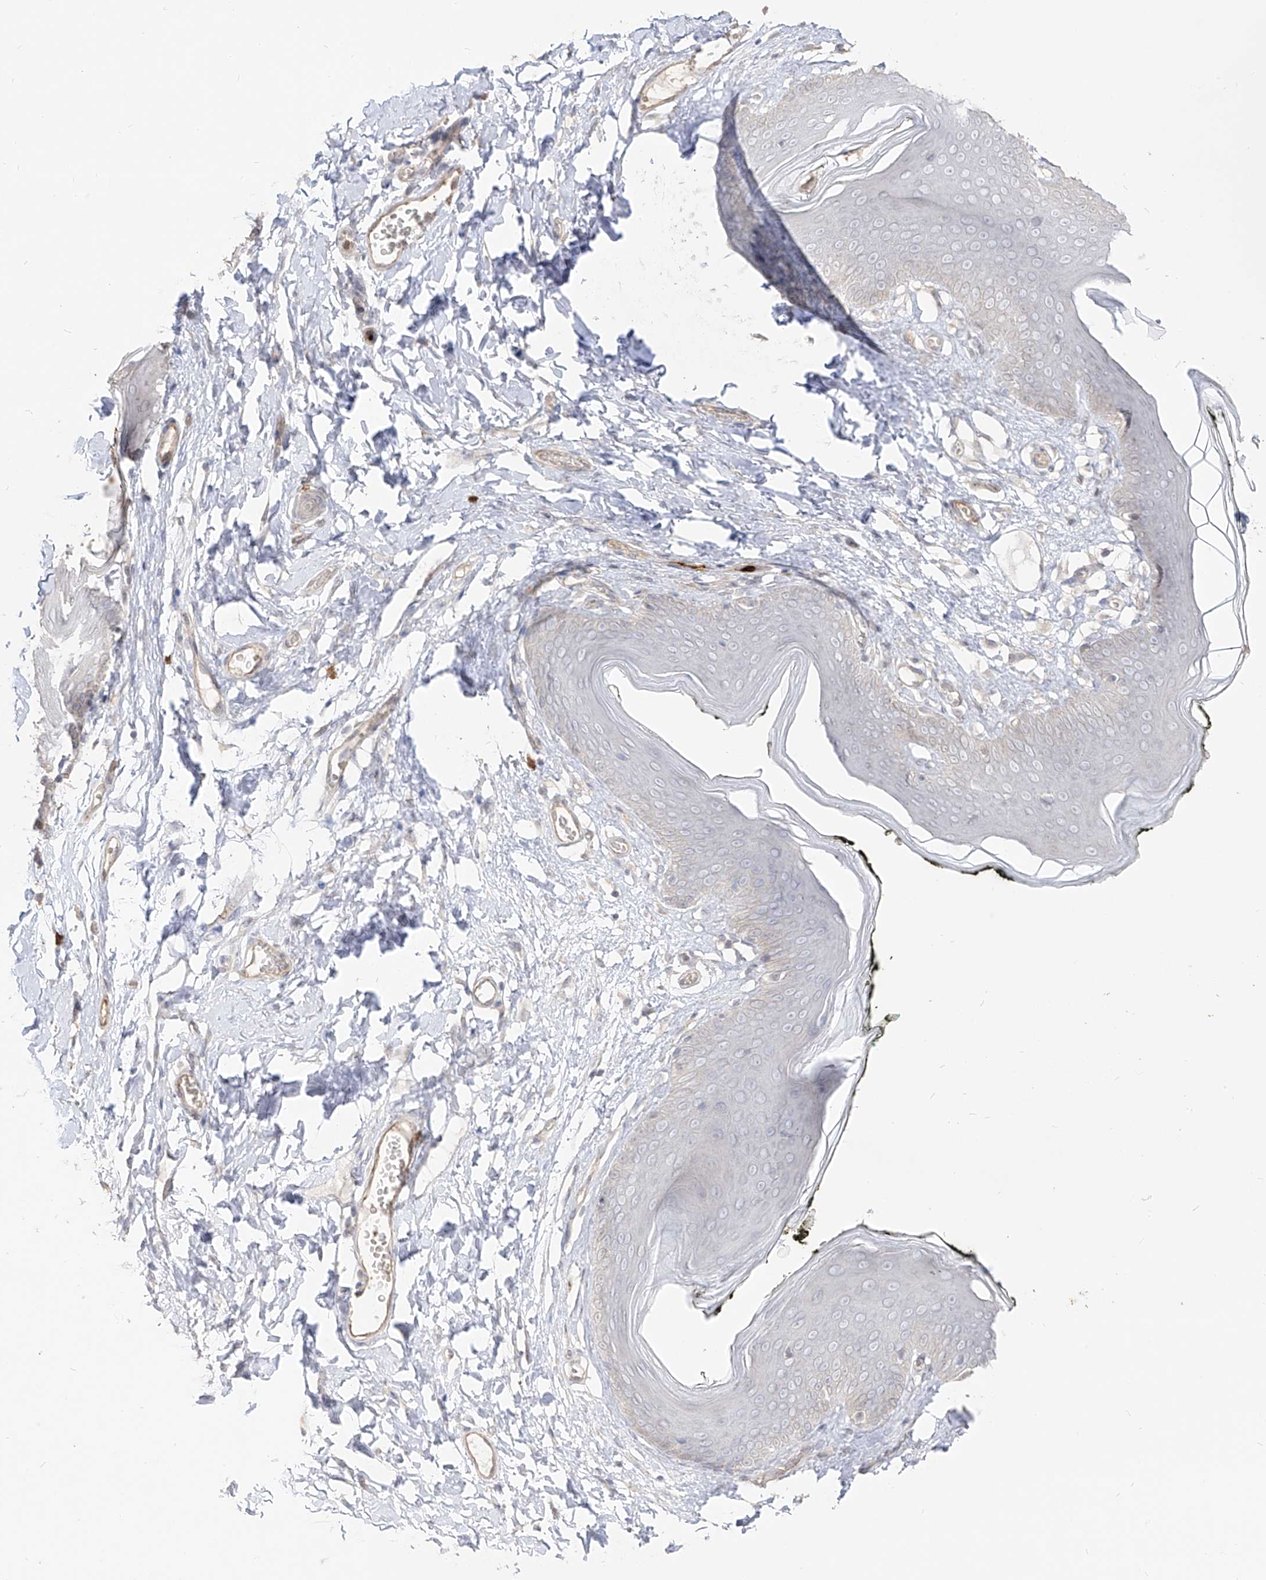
{"staining": {"intensity": "moderate", "quantity": "25%-75%", "location": "cytoplasmic/membranous,nuclear"}, "tissue": "skin", "cell_type": "Epidermal cells", "image_type": "normal", "snomed": [{"axis": "morphology", "description": "Normal tissue, NOS"}, {"axis": "morphology", "description": "Inflammation, NOS"}, {"axis": "topography", "description": "Vulva"}], "caption": "Benign skin shows moderate cytoplasmic/membranous,nuclear positivity in about 25%-75% of epidermal cells.", "gene": "ZNF227", "patient": {"sex": "female", "age": 84}}